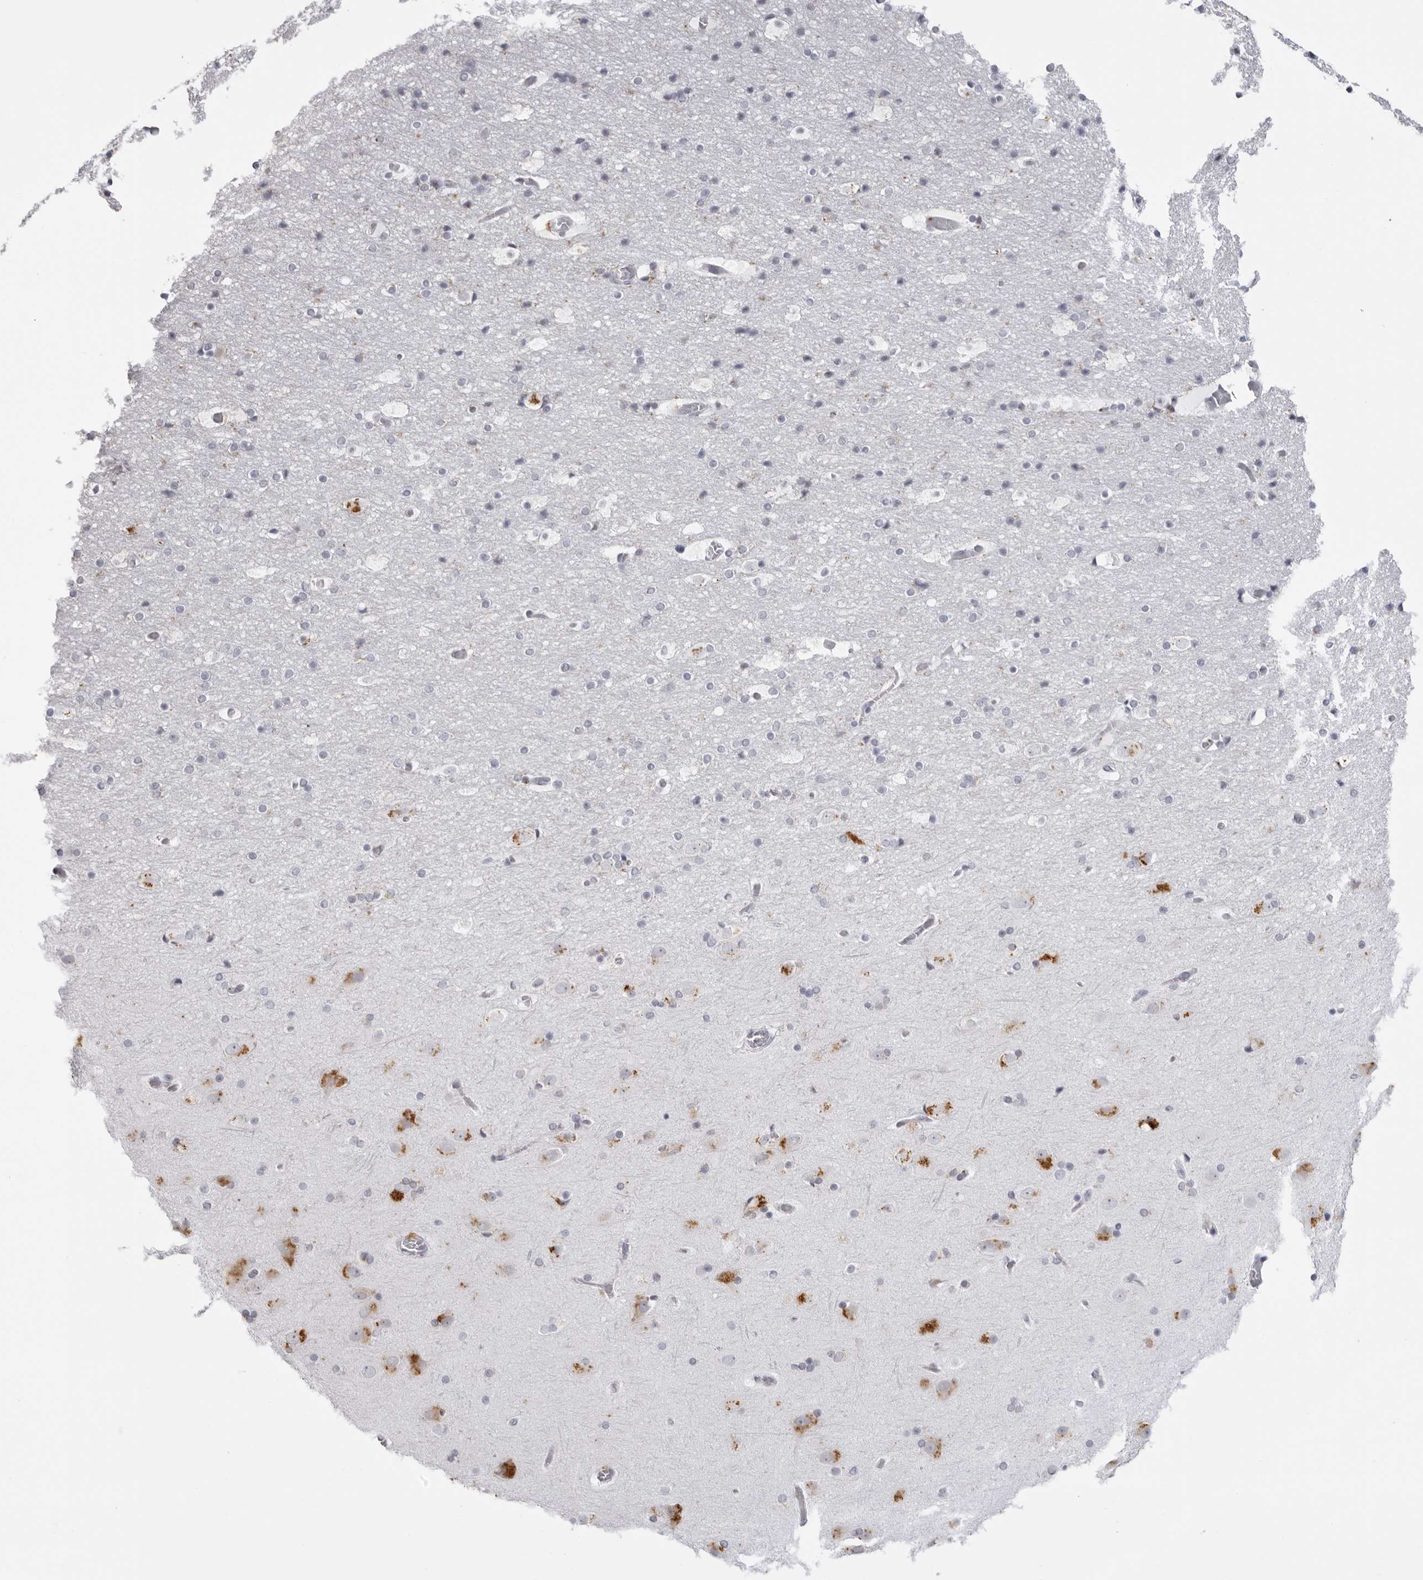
{"staining": {"intensity": "negative", "quantity": "none", "location": "none"}, "tissue": "cerebral cortex", "cell_type": "Endothelial cells", "image_type": "normal", "snomed": [{"axis": "morphology", "description": "Normal tissue, NOS"}, {"axis": "topography", "description": "Cerebral cortex"}], "caption": "Immunohistochemistry histopathology image of benign human cerebral cortex stained for a protein (brown), which demonstrates no positivity in endothelial cells.", "gene": "IL25", "patient": {"sex": "male", "age": 57}}